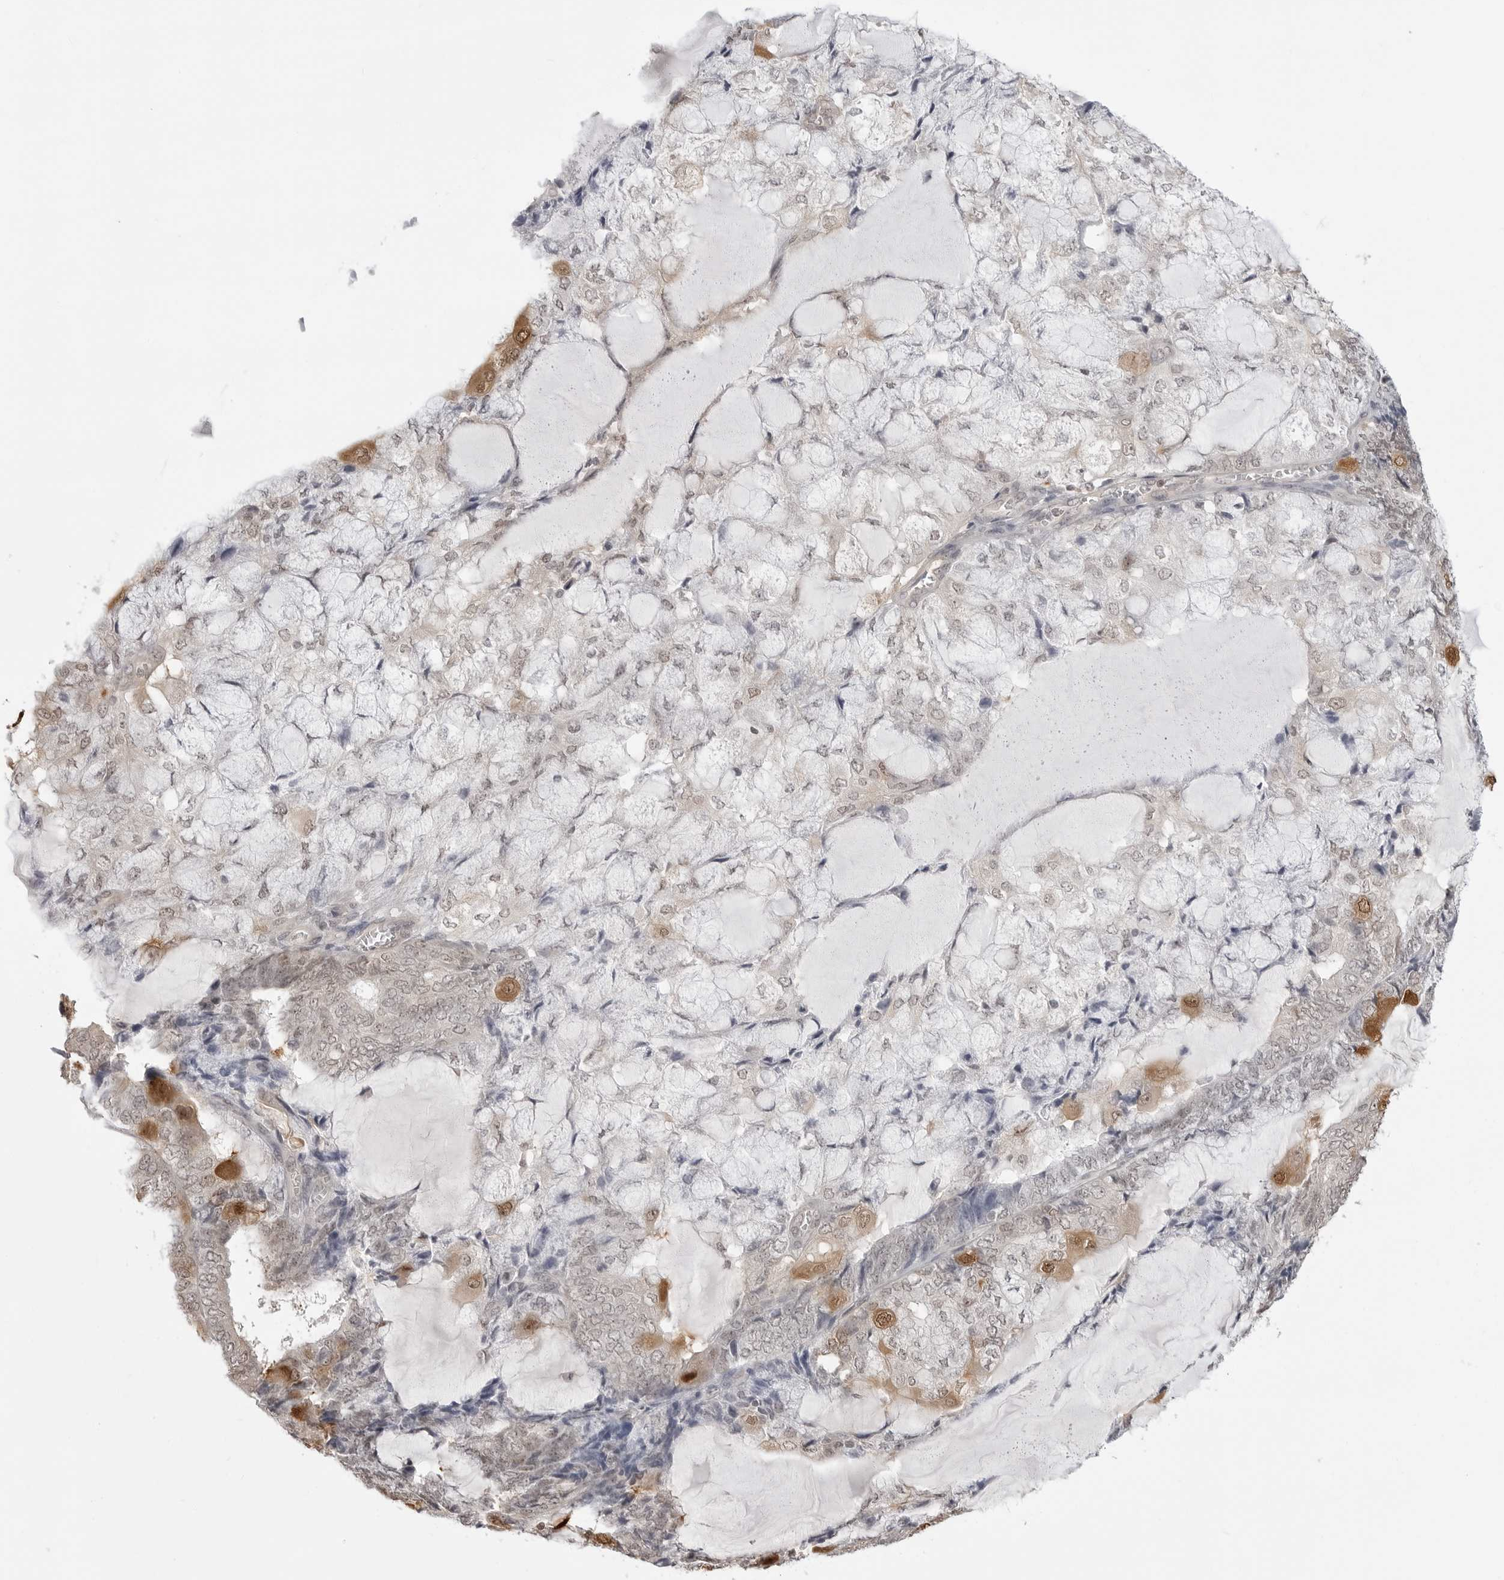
{"staining": {"intensity": "moderate", "quantity": "<25%", "location": "cytoplasmic/membranous,nuclear"}, "tissue": "endometrial cancer", "cell_type": "Tumor cells", "image_type": "cancer", "snomed": [{"axis": "morphology", "description": "Adenocarcinoma, NOS"}, {"axis": "topography", "description": "Endometrium"}], "caption": "The image shows immunohistochemical staining of endometrial cancer. There is moderate cytoplasmic/membranous and nuclear staining is identified in approximately <25% of tumor cells.", "gene": "YWHAG", "patient": {"sex": "female", "age": 81}}